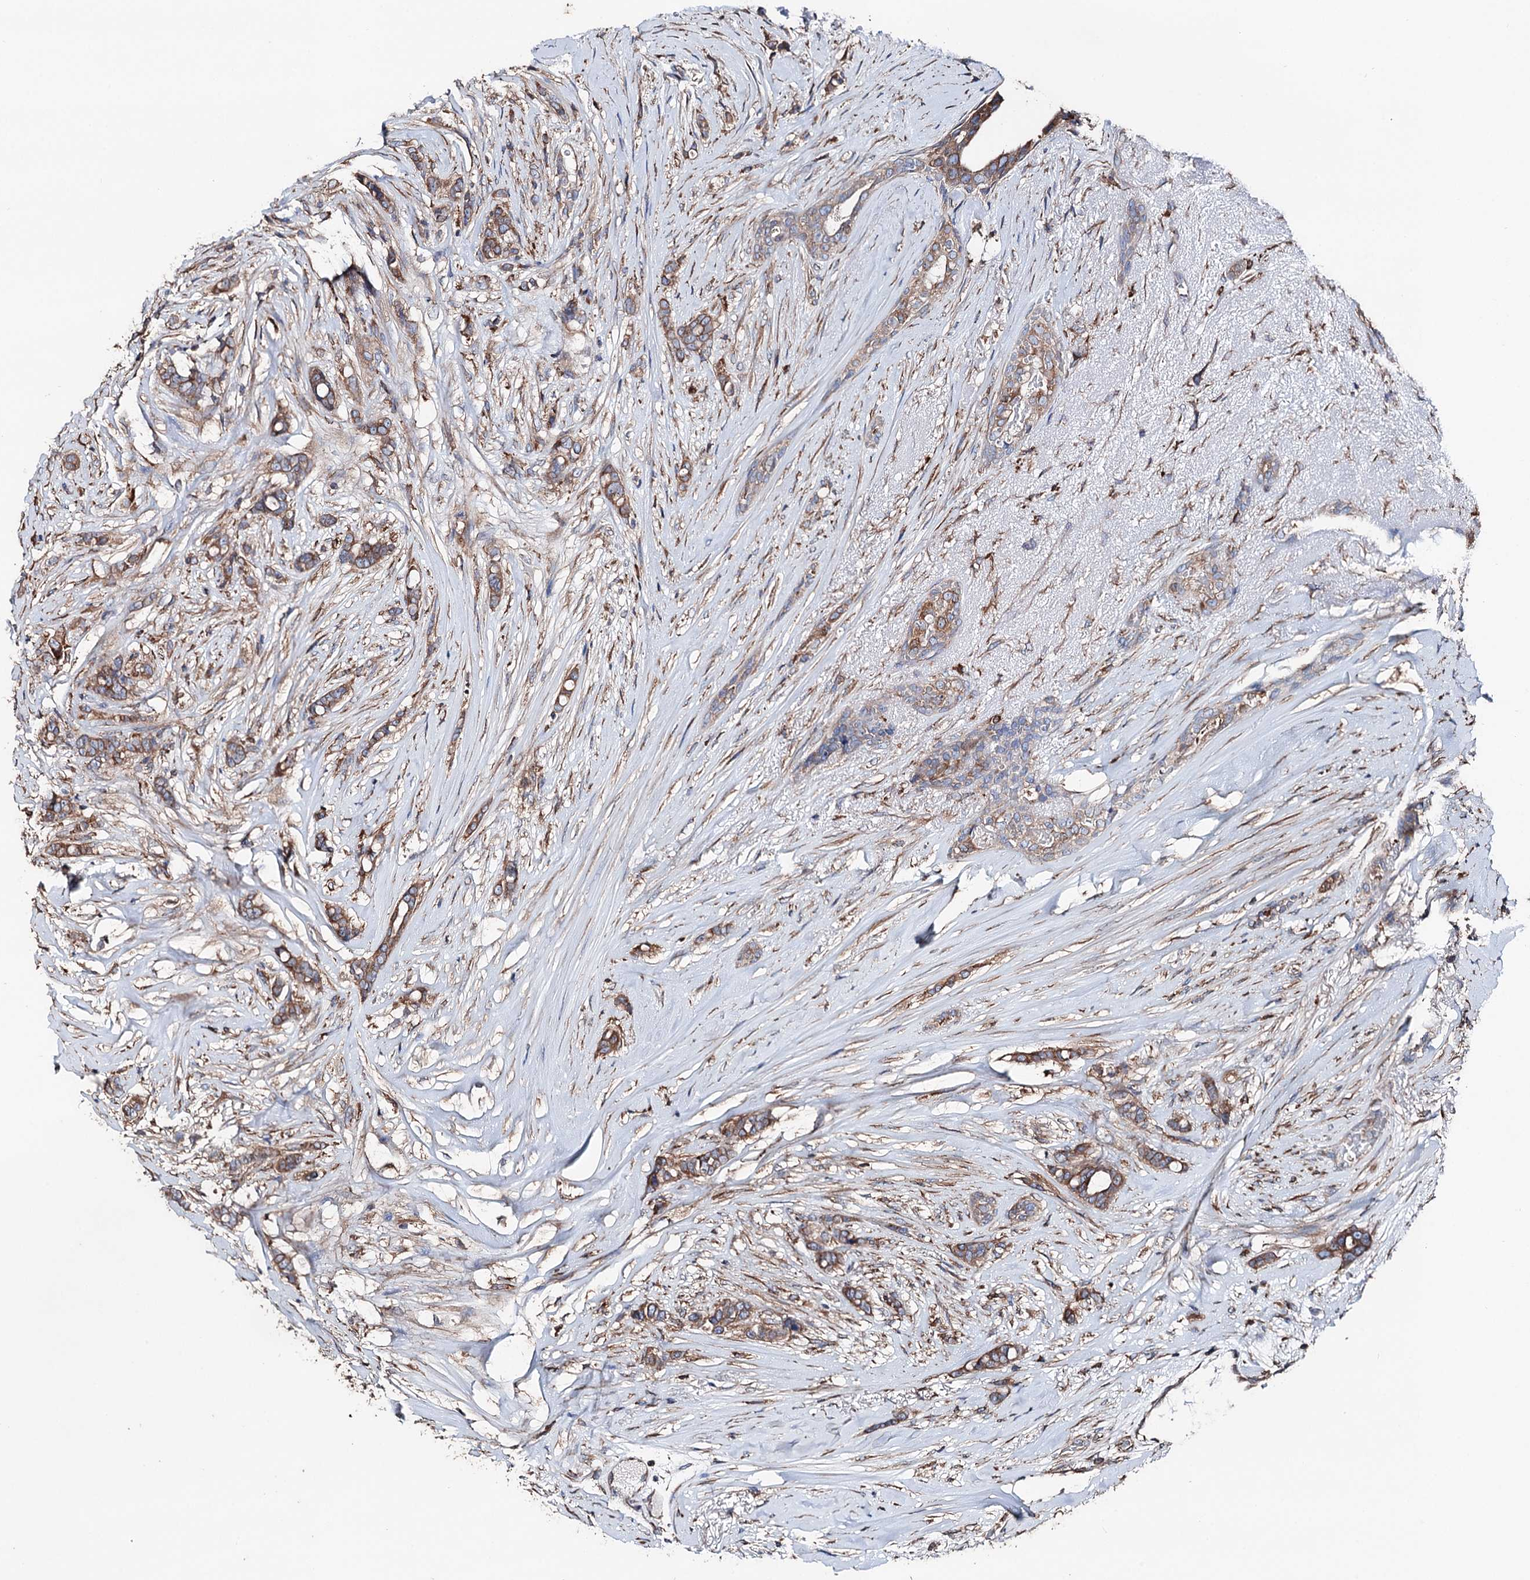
{"staining": {"intensity": "moderate", "quantity": ">75%", "location": "cytoplasmic/membranous"}, "tissue": "breast cancer", "cell_type": "Tumor cells", "image_type": "cancer", "snomed": [{"axis": "morphology", "description": "Lobular carcinoma"}, {"axis": "topography", "description": "Breast"}], "caption": "Human breast lobular carcinoma stained with a protein marker displays moderate staining in tumor cells.", "gene": "ERP29", "patient": {"sex": "female", "age": 51}}